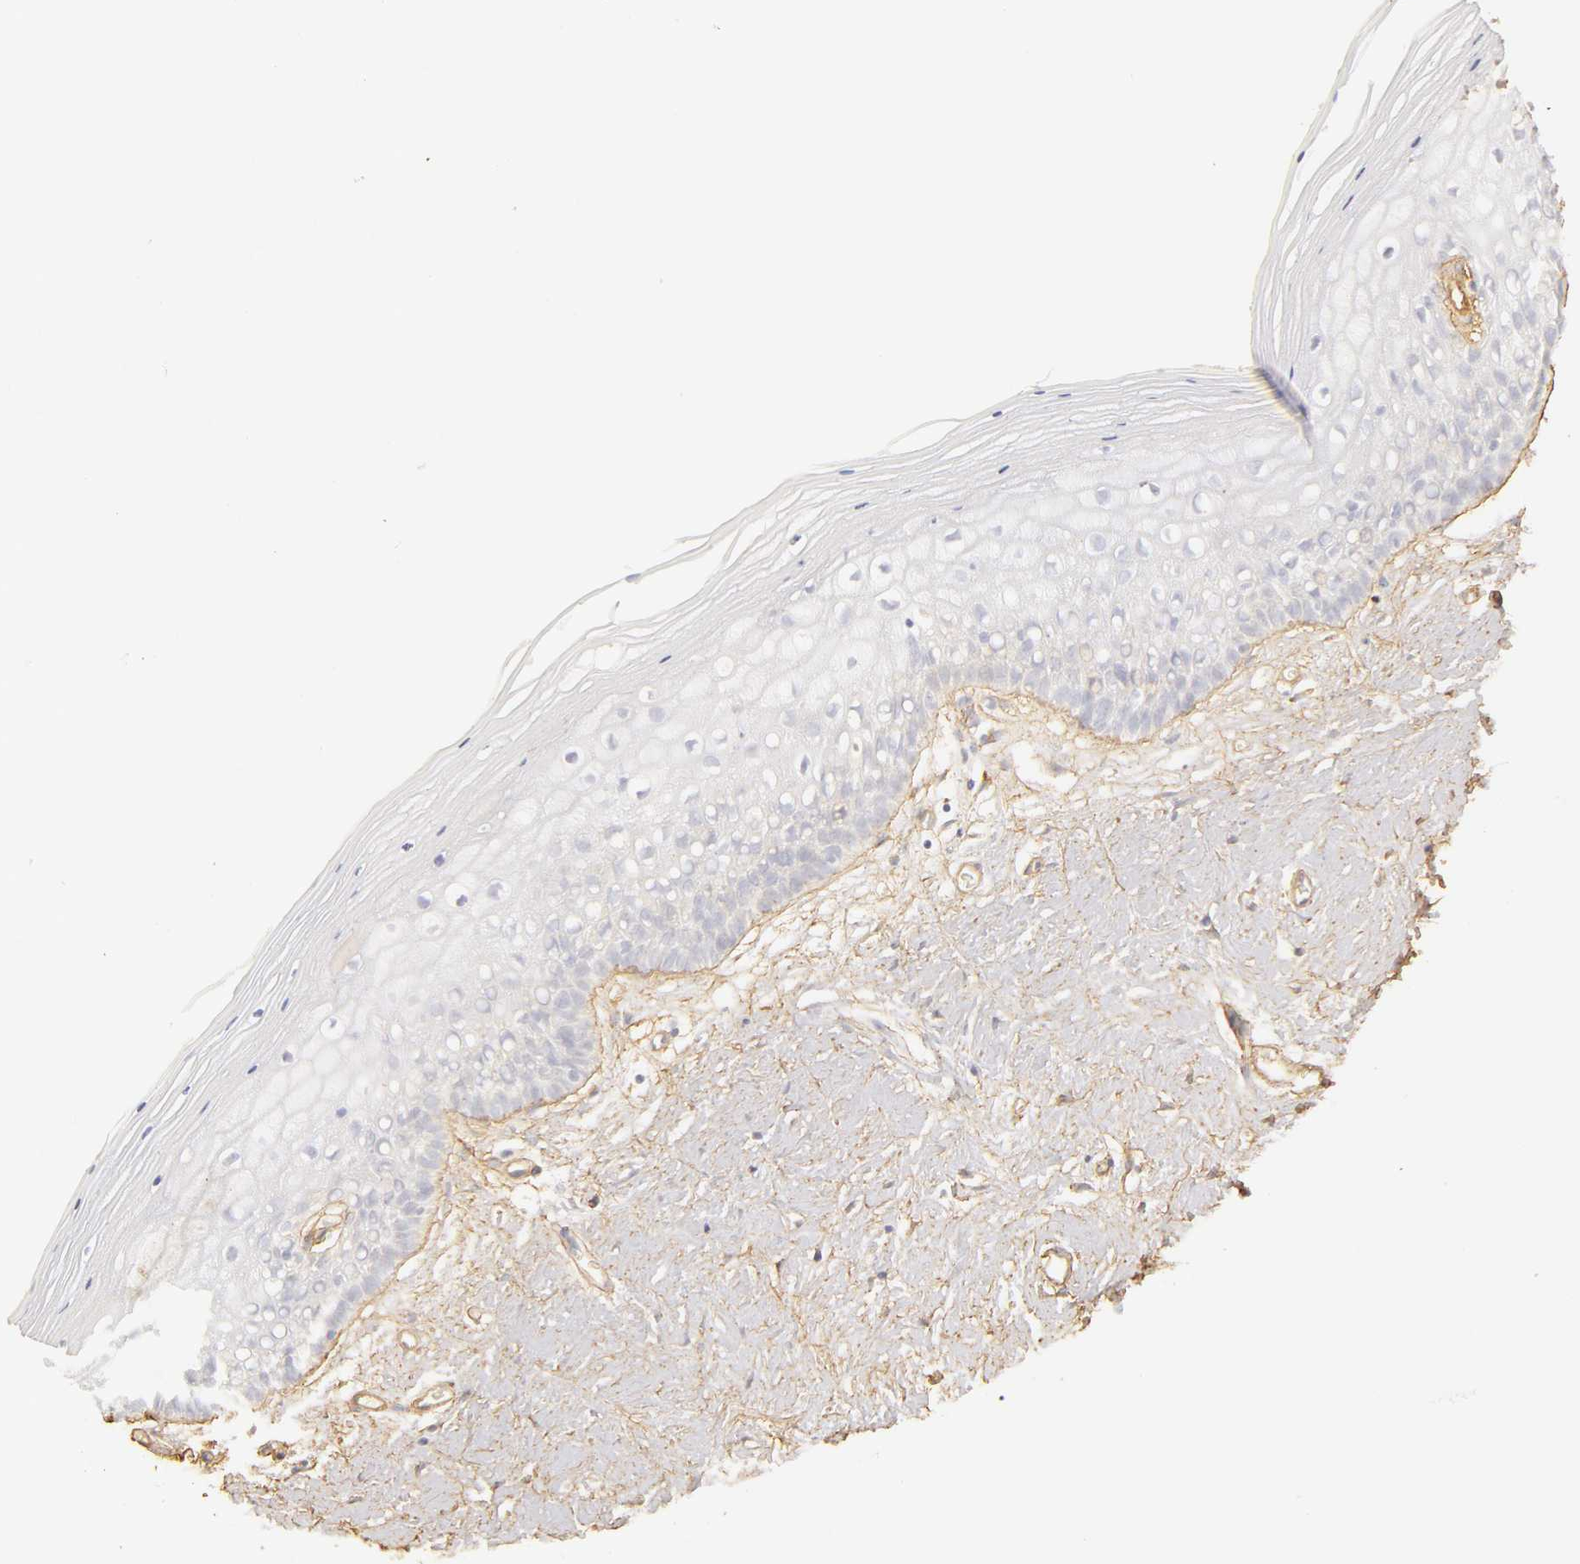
{"staining": {"intensity": "negative", "quantity": "none", "location": "none"}, "tissue": "vagina", "cell_type": "Squamous epithelial cells", "image_type": "normal", "snomed": [{"axis": "morphology", "description": "Normal tissue, NOS"}, {"axis": "topography", "description": "Vagina"}], "caption": "High power microscopy image of an IHC histopathology image of unremarkable vagina, revealing no significant staining in squamous epithelial cells. Brightfield microscopy of IHC stained with DAB (brown) and hematoxylin (blue), captured at high magnification.", "gene": "COL4A1", "patient": {"sex": "female", "age": 46}}